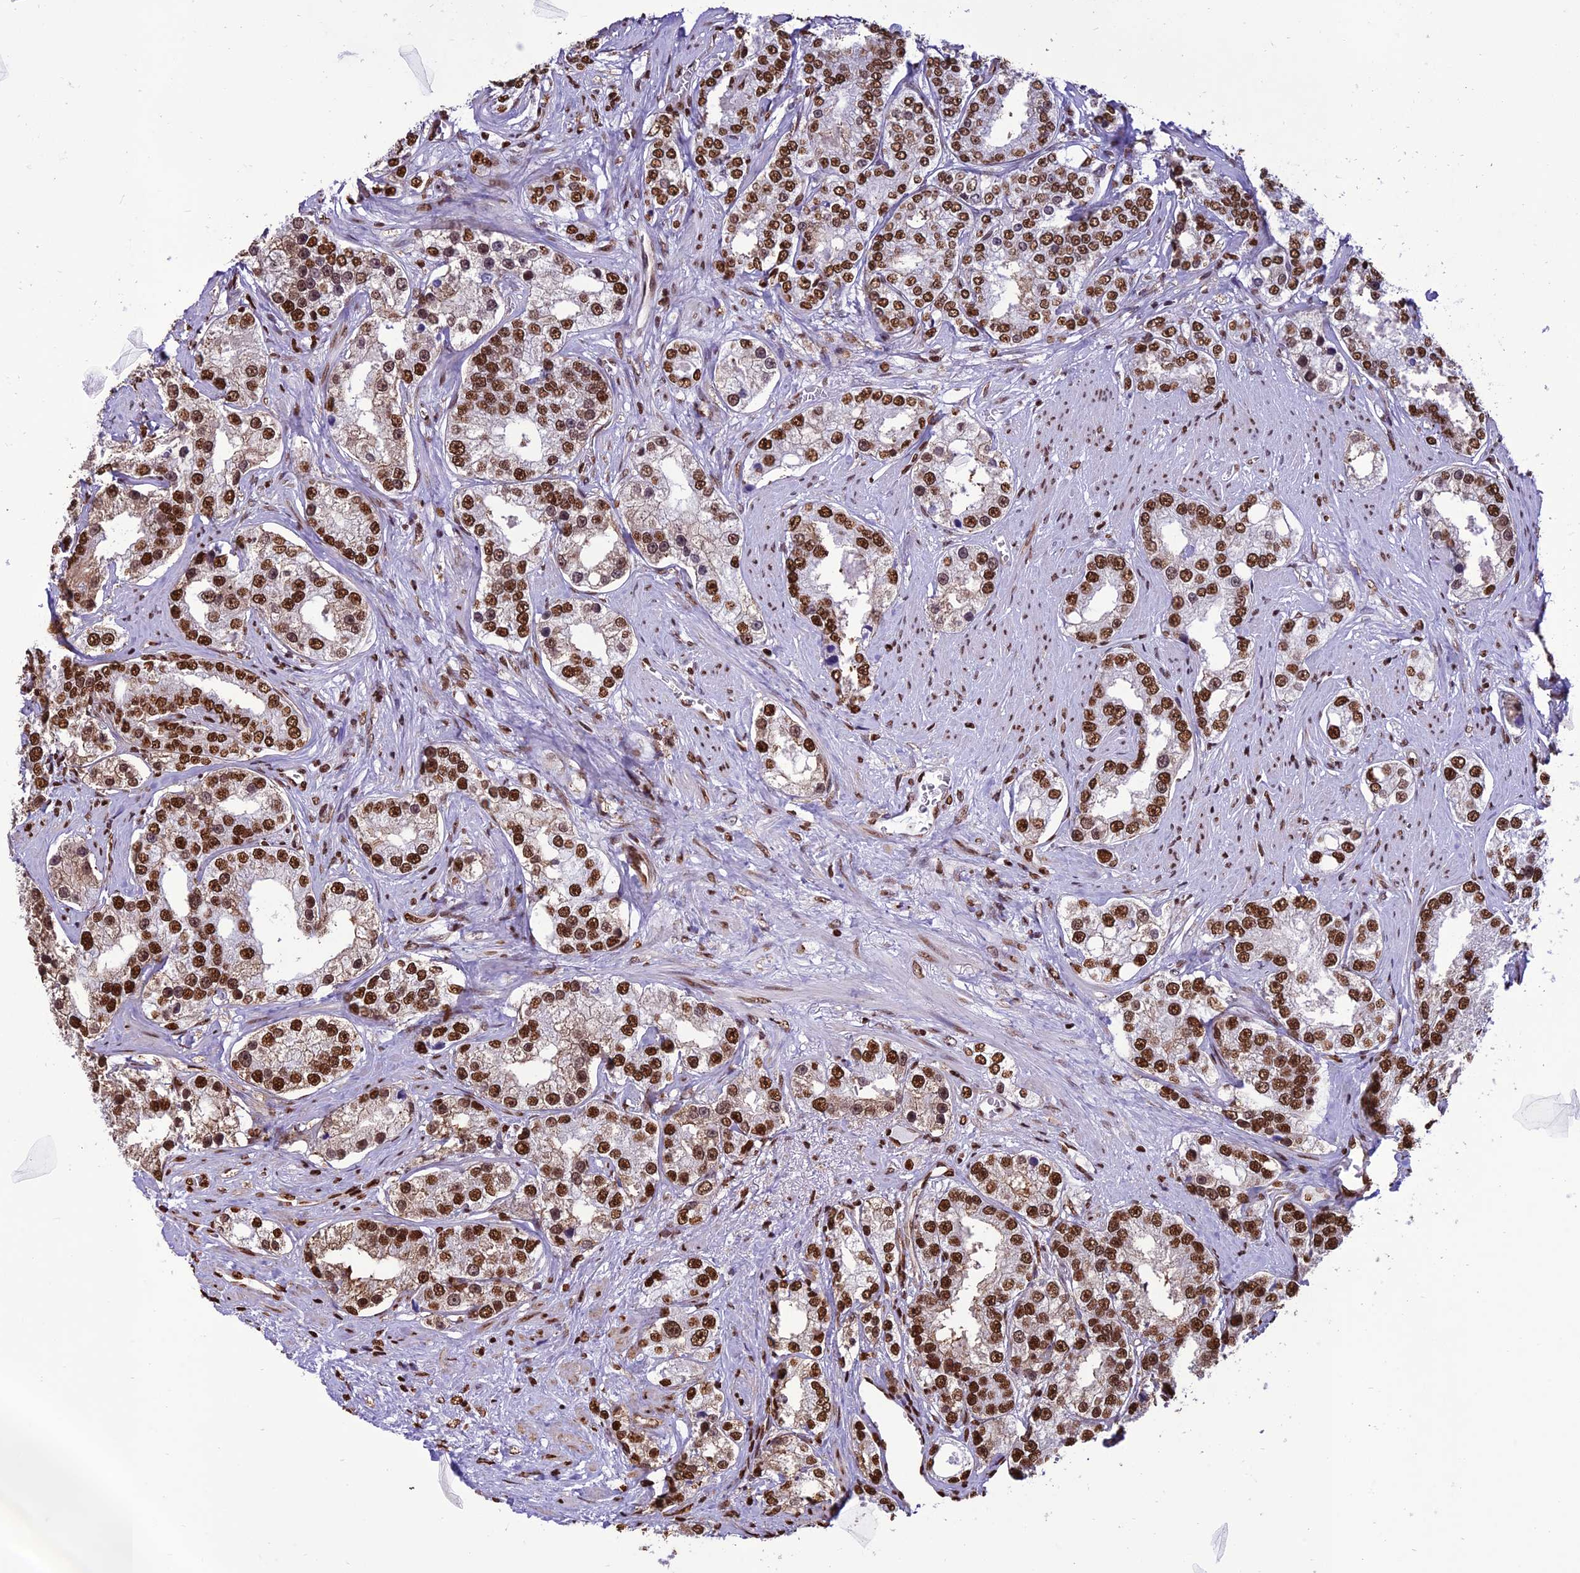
{"staining": {"intensity": "strong", "quantity": ">75%", "location": "nuclear"}, "tissue": "prostate cancer", "cell_type": "Tumor cells", "image_type": "cancer", "snomed": [{"axis": "morphology", "description": "Normal tissue, NOS"}, {"axis": "morphology", "description": "Adenocarcinoma, High grade"}, {"axis": "topography", "description": "Prostate"}], "caption": "Immunohistochemistry (IHC) image of prostate cancer (high-grade adenocarcinoma) stained for a protein (brown), which exhibits high levels of strong nuclear staining in about >75% of tumor cells.", "gene": "INO80E", "patient": {"sex": "male", "age": 83}}